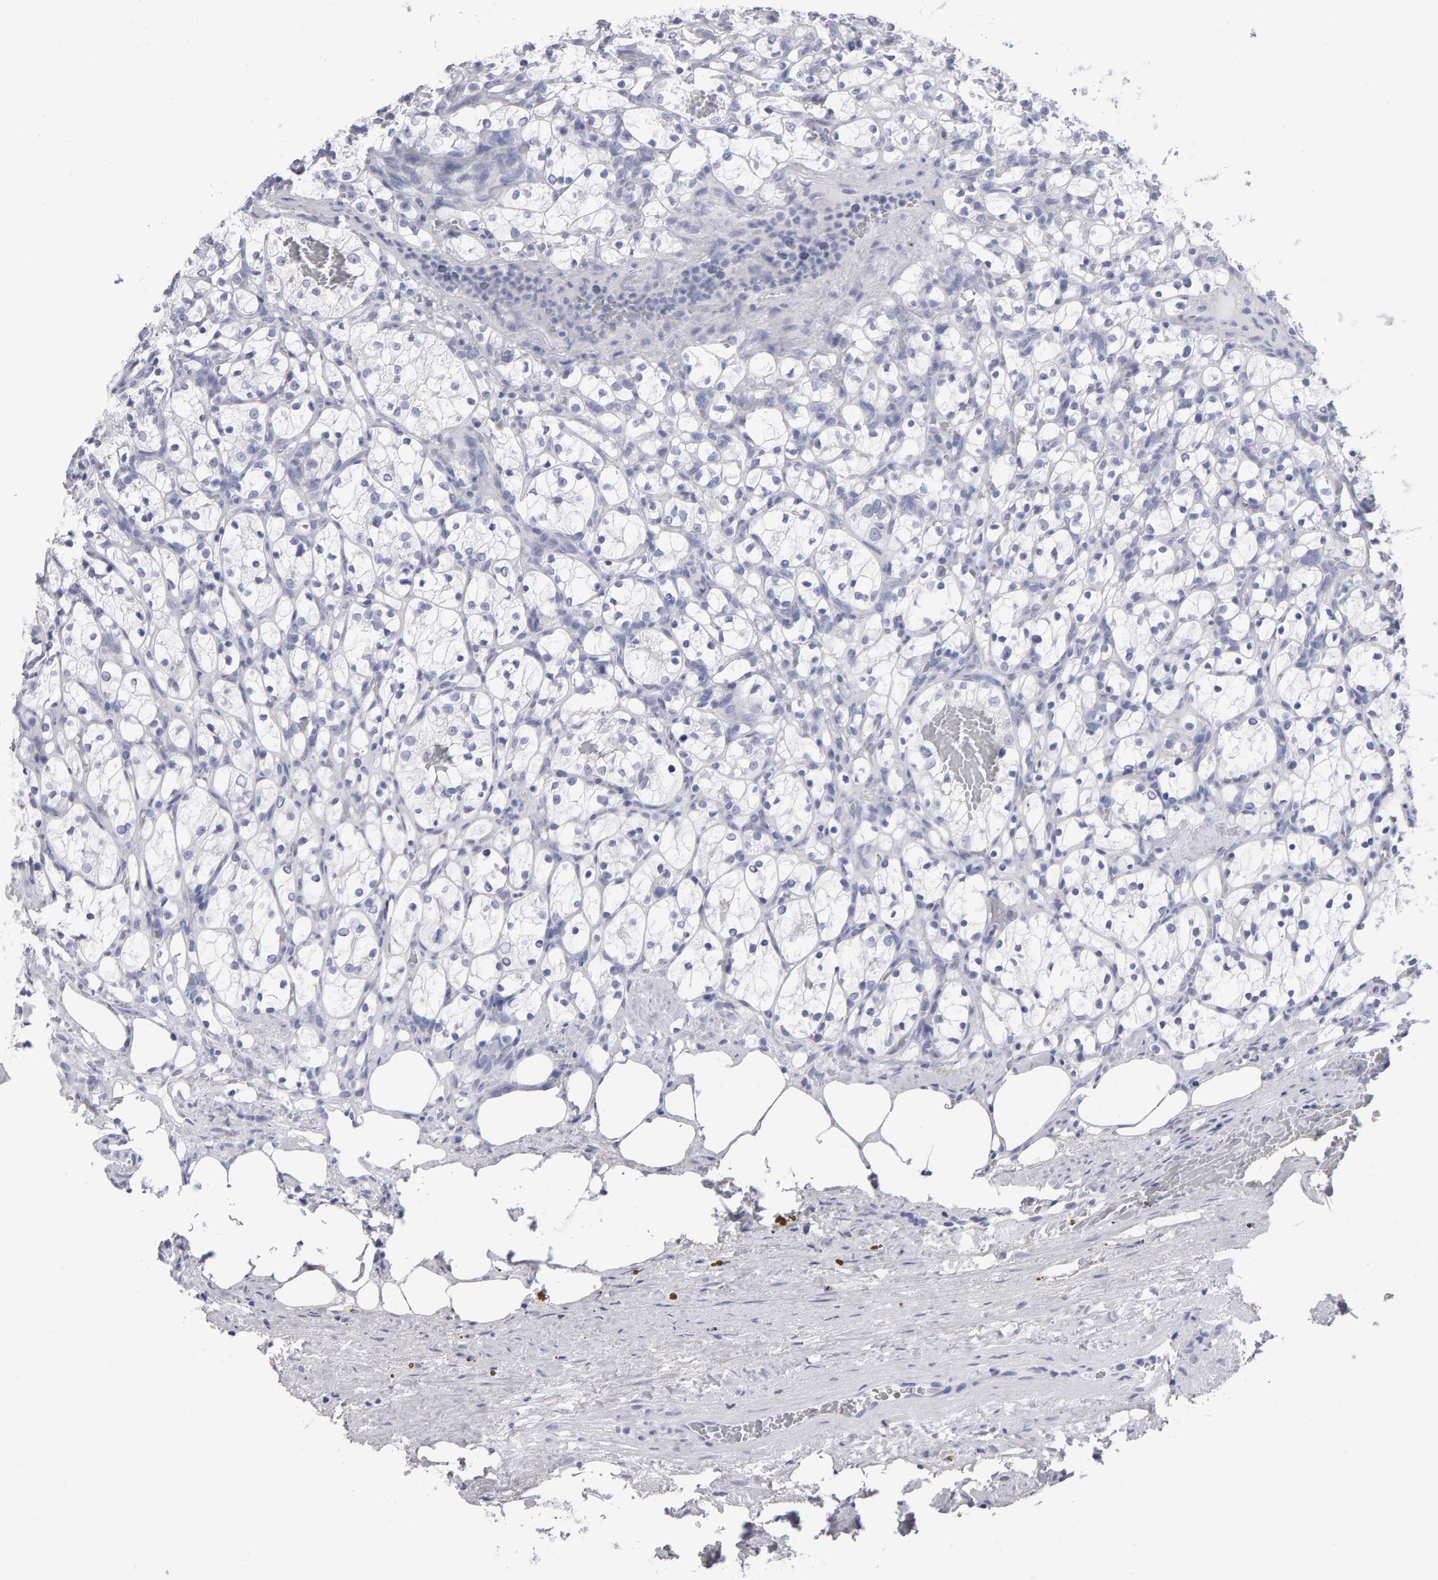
{"staining": {"intensity": "negative", "quantity": "none", "location": "none"}, "tissue": "renal cancer", "cell_type": "Tumor cells", "image_type": "cancer", "snomed": [{"axis": "morphology", "description": "Adenocarcinoma, NOS"}, {"axis": "topography", "description": "Kidney"}], "caption": "Immunohistochemical staining of human renal cancer shows no significant expression in tumor cells.", "gene": "NCDN", "patient": {"sex": "female", "age": 69}}